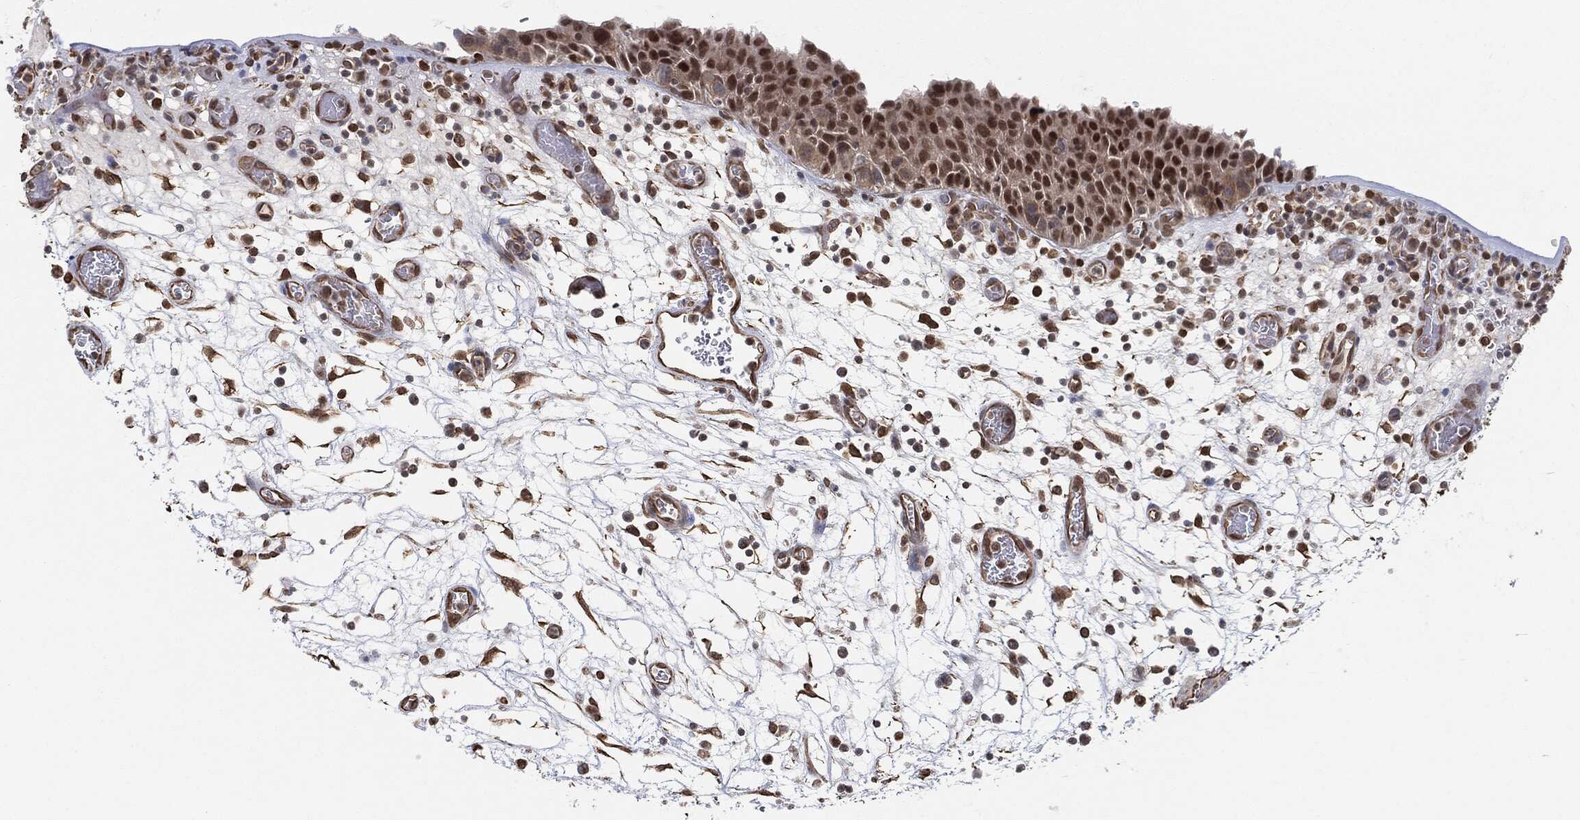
{"staining": {"intensity": "strong", "quantity": "25%-75%", "location": "nuclear"}, "tissue": "urinary bladder", "cell_type": "Urothelial cells", "image_type": "normal", "snomed": [{"axis": "morphology", "description": "Normal tissue, NOS"}, {"axis": "topography", "description": "Urinary bladder"}], "caption": "Immunohistochemistry micrograph of unremarkable urinary bladder stained for a protein (brown), which demonstrates high levels of strong nuclear expression in about 25%-75% of urothelial cells.", "gene": "TP53RK", "patient": {"sex": "male", "age": 37}}